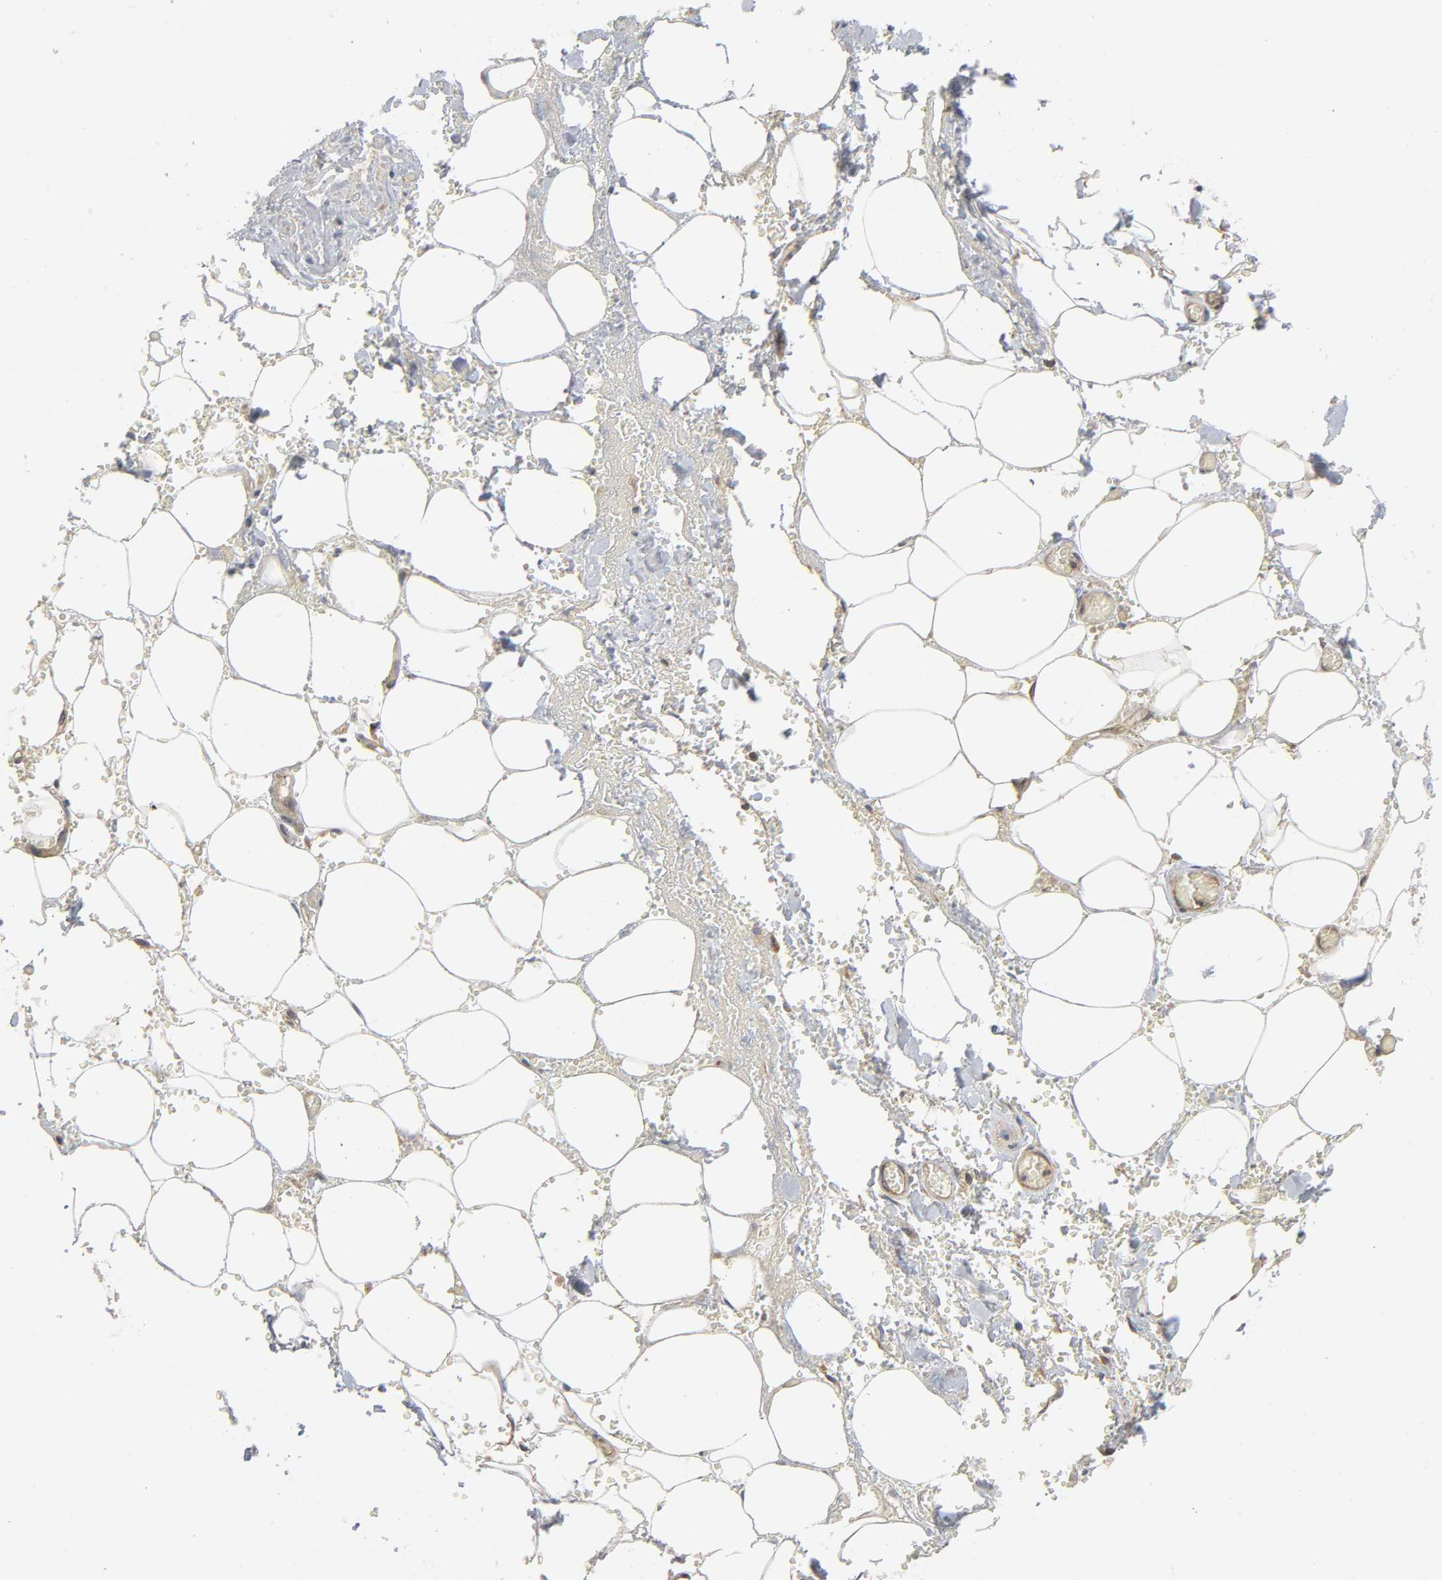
{"staining": {"intensity": "weak", "quantity": ">75%", "location": "cytoplasmic/membranous"}, "tissue": "adipose tissue", "cell_type": "Adipocytes", "image_type": "normal", "snomed": [{"axis": "morphology", "description": "Normal tissue, NOS"}, {"axis": "morphology", "description": "Cholangiocarcinoma"}, {"axis": "topography", "description": "Liver"}, {"axis": "topography", "description": "Peripheral nerve tissue"}], "caption": "DAB (3,3'-diaminobenzidine) immunohistochemical staining of normal adipose tissue displays weak cytoplasmic/membranous protein expression in about >75% of adipocytes. The protein of interest is shown in brown color, while the nuclei are stained blue.", "gene": "MAPK8", "patient": {"sex": "male", "age": 50}}